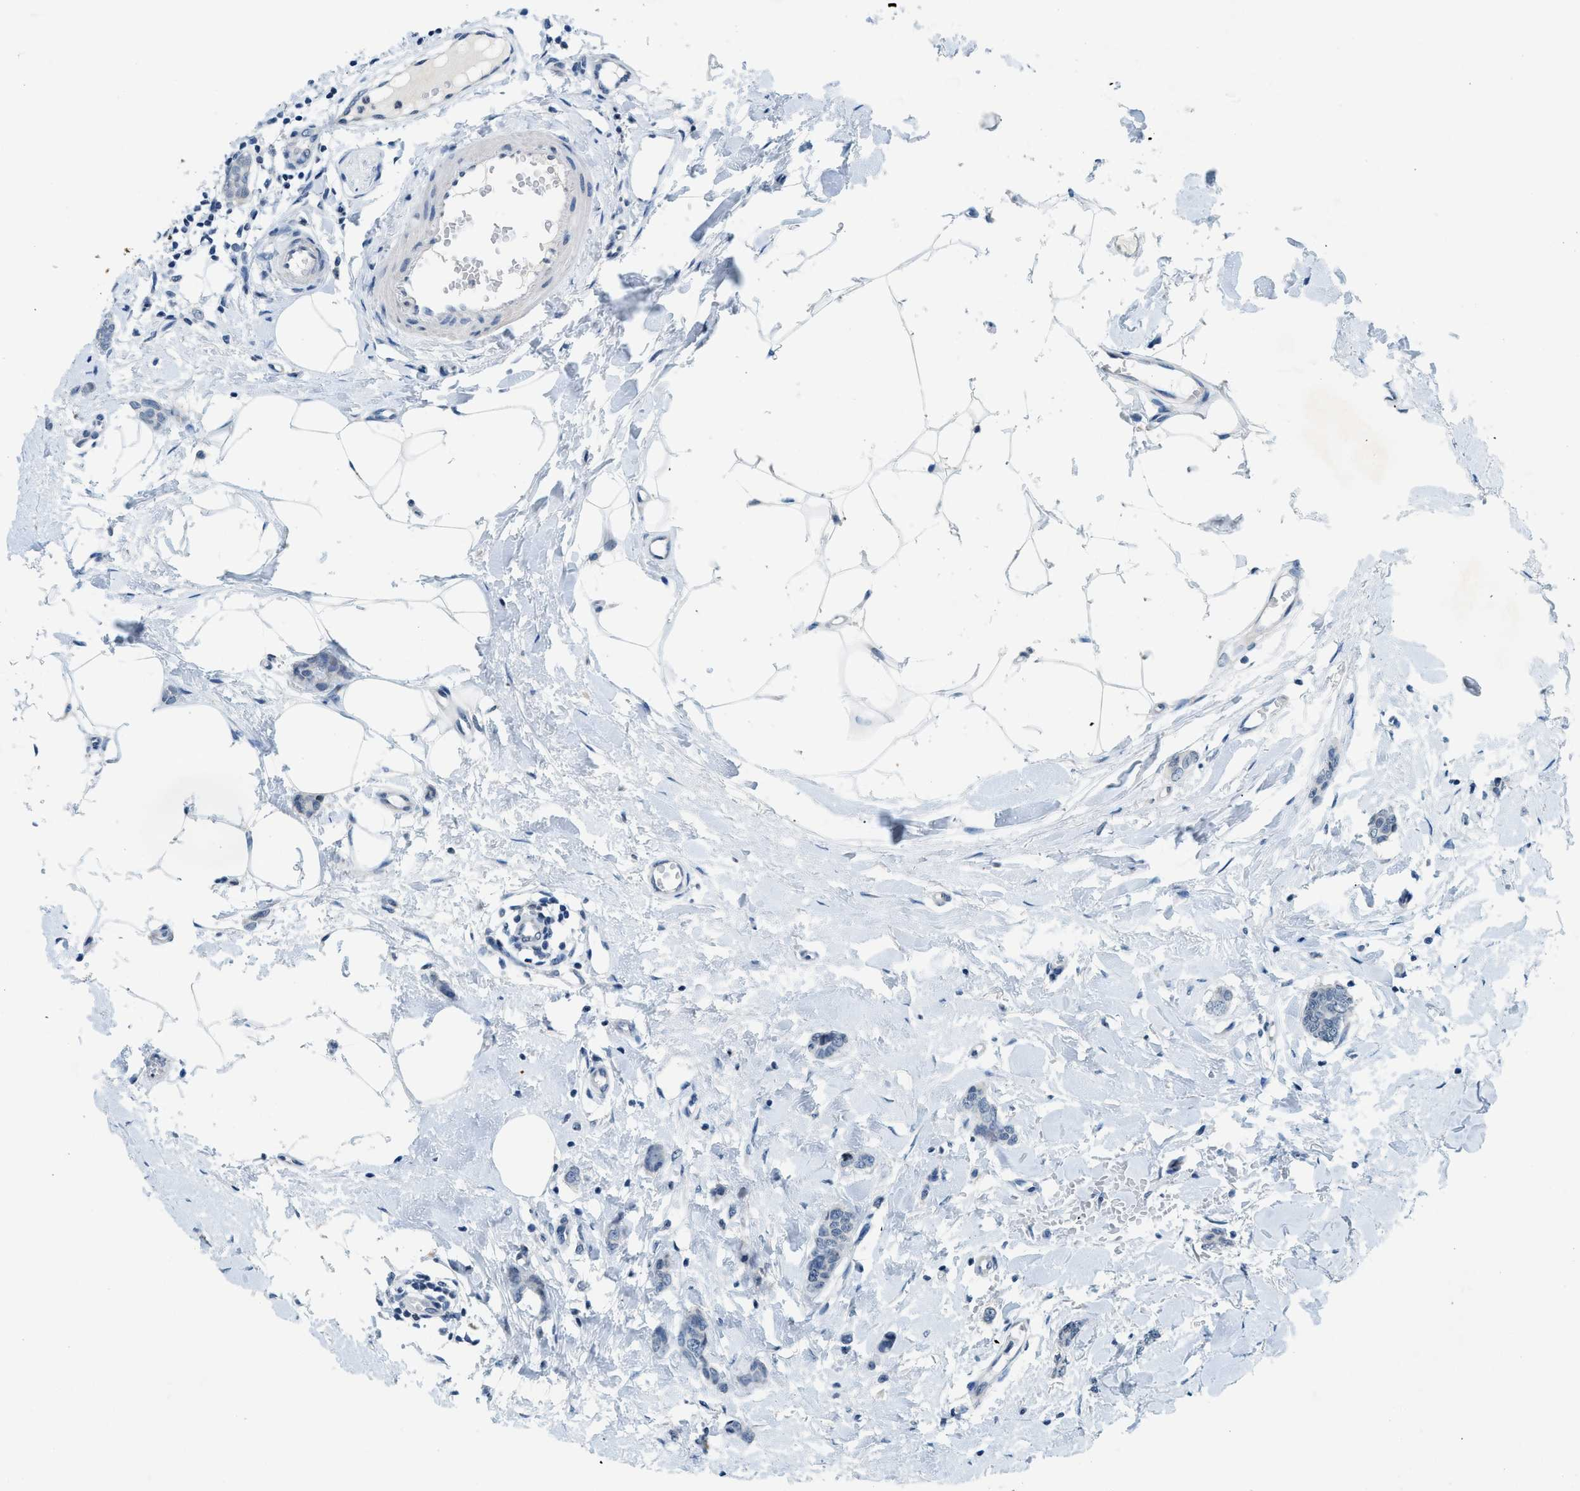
{"staining": {"intensity": "negative", "quantity": "none", "location": "none"}, "tissue": "breast cancer", "cell_type": "Tumor cells", "image_type": "cancer", "snomed": [{"axis": "morphology", "description": "Lobular carcinoma"}, {"axis": "topography", "description": "Skin"}, {"axis": "topography", "description": "Breast"}], "caption": "Protein analysis of breast cancer reveals no significant staining in tumor cells.", "gene": "UVRAG", "patient": {"sex": "female", "age": 46}}